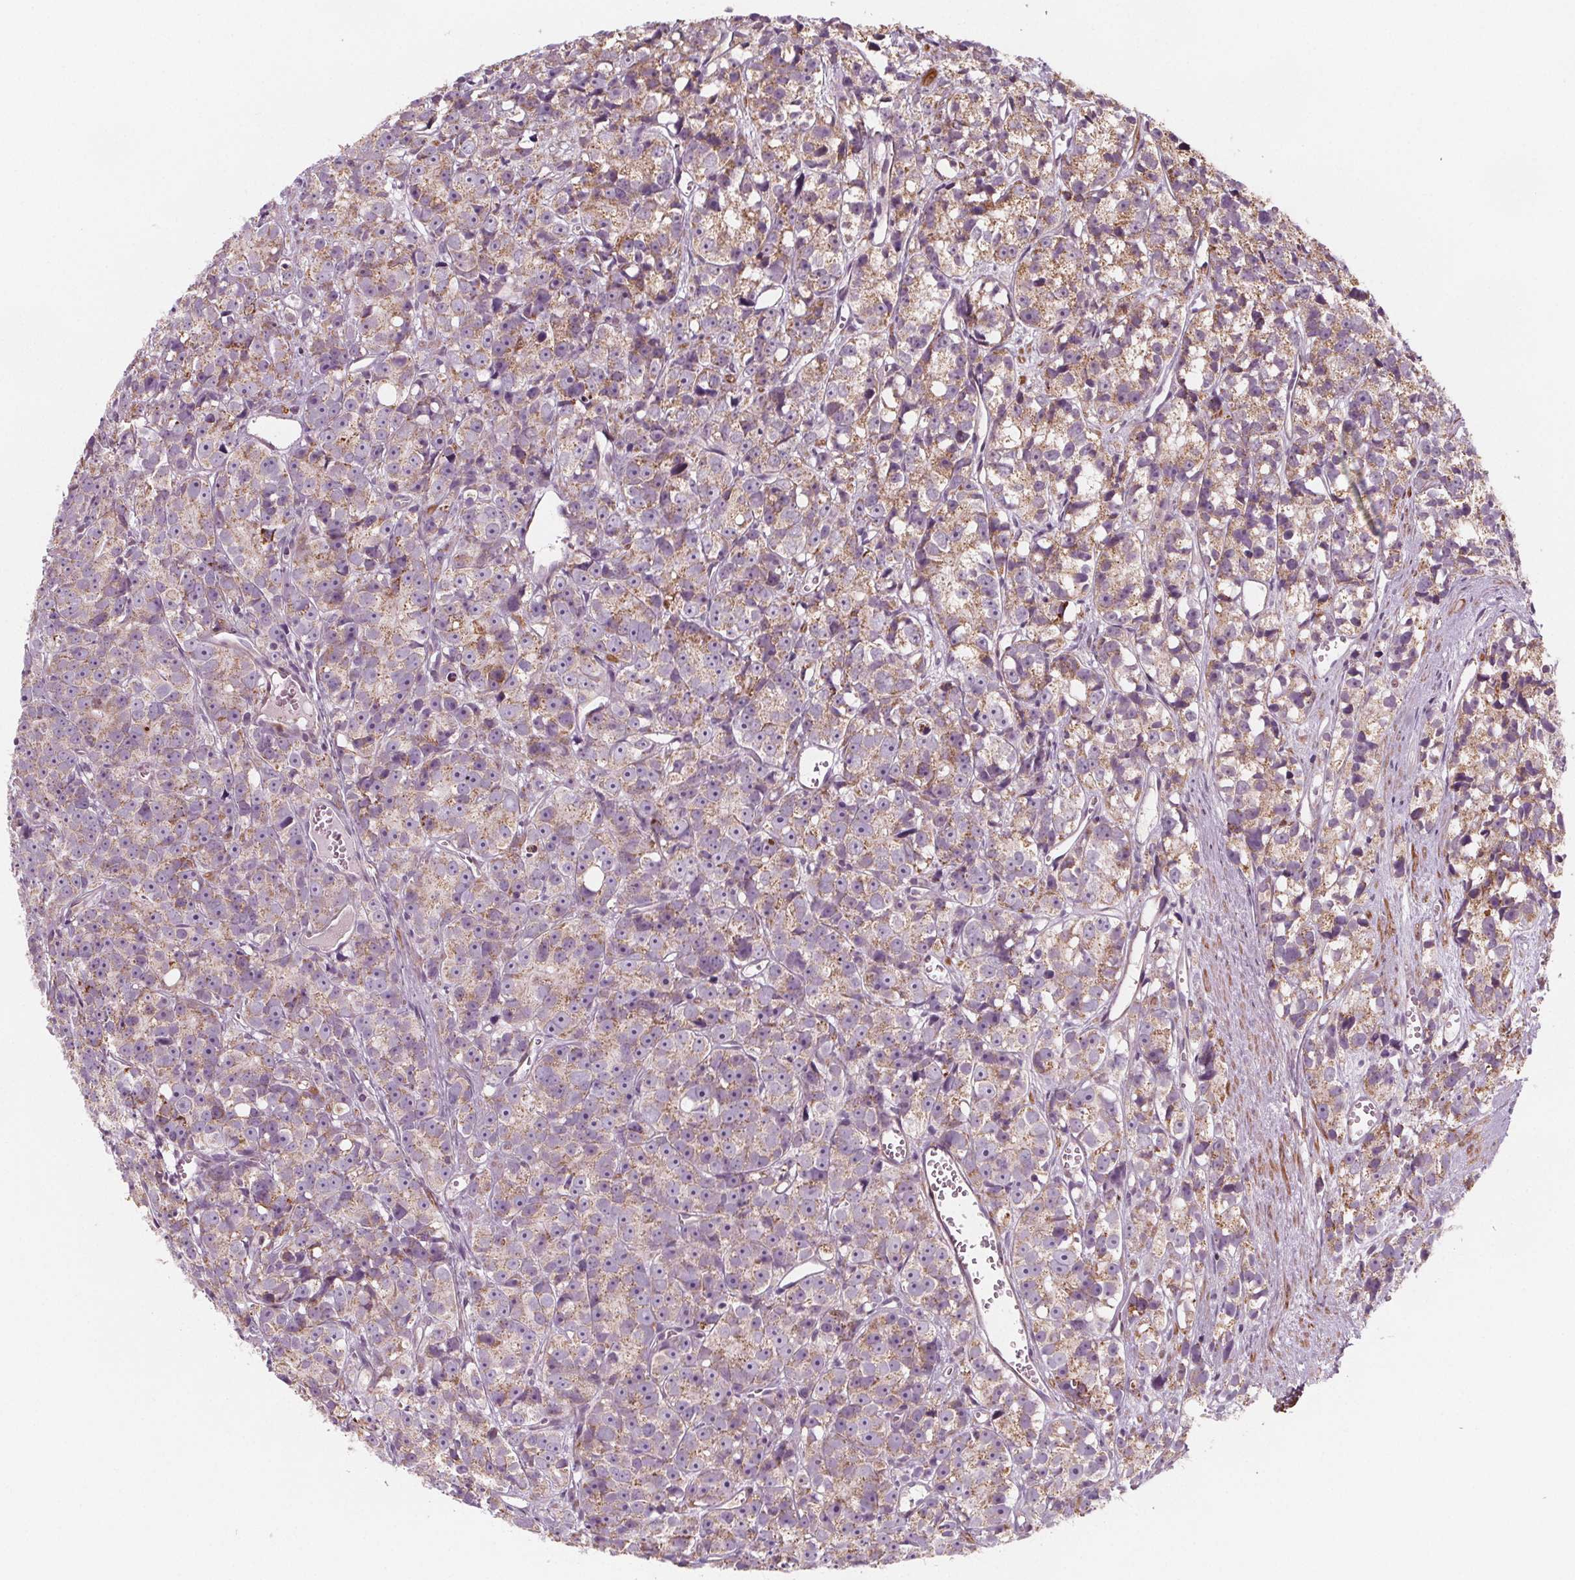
{"staining": {"intensity": "weak", "quantity": ">75%", "location": "cytoplasmic/membranous"}, "tissue": "prostate cancer", "cell_type": "Tumor cells", "image_type": "cancer", "snomed": [{"axis": "morphology", "description": "Adenocarcinoma, High grade"}, {"axis": "topography", "description": "Prostate"}], "caption": "Prostate cancer stained with a protein marker displays weak staining in tumor cells.", "gene": "ADAM33", "patient": {"sex": "male", "age": 77}}